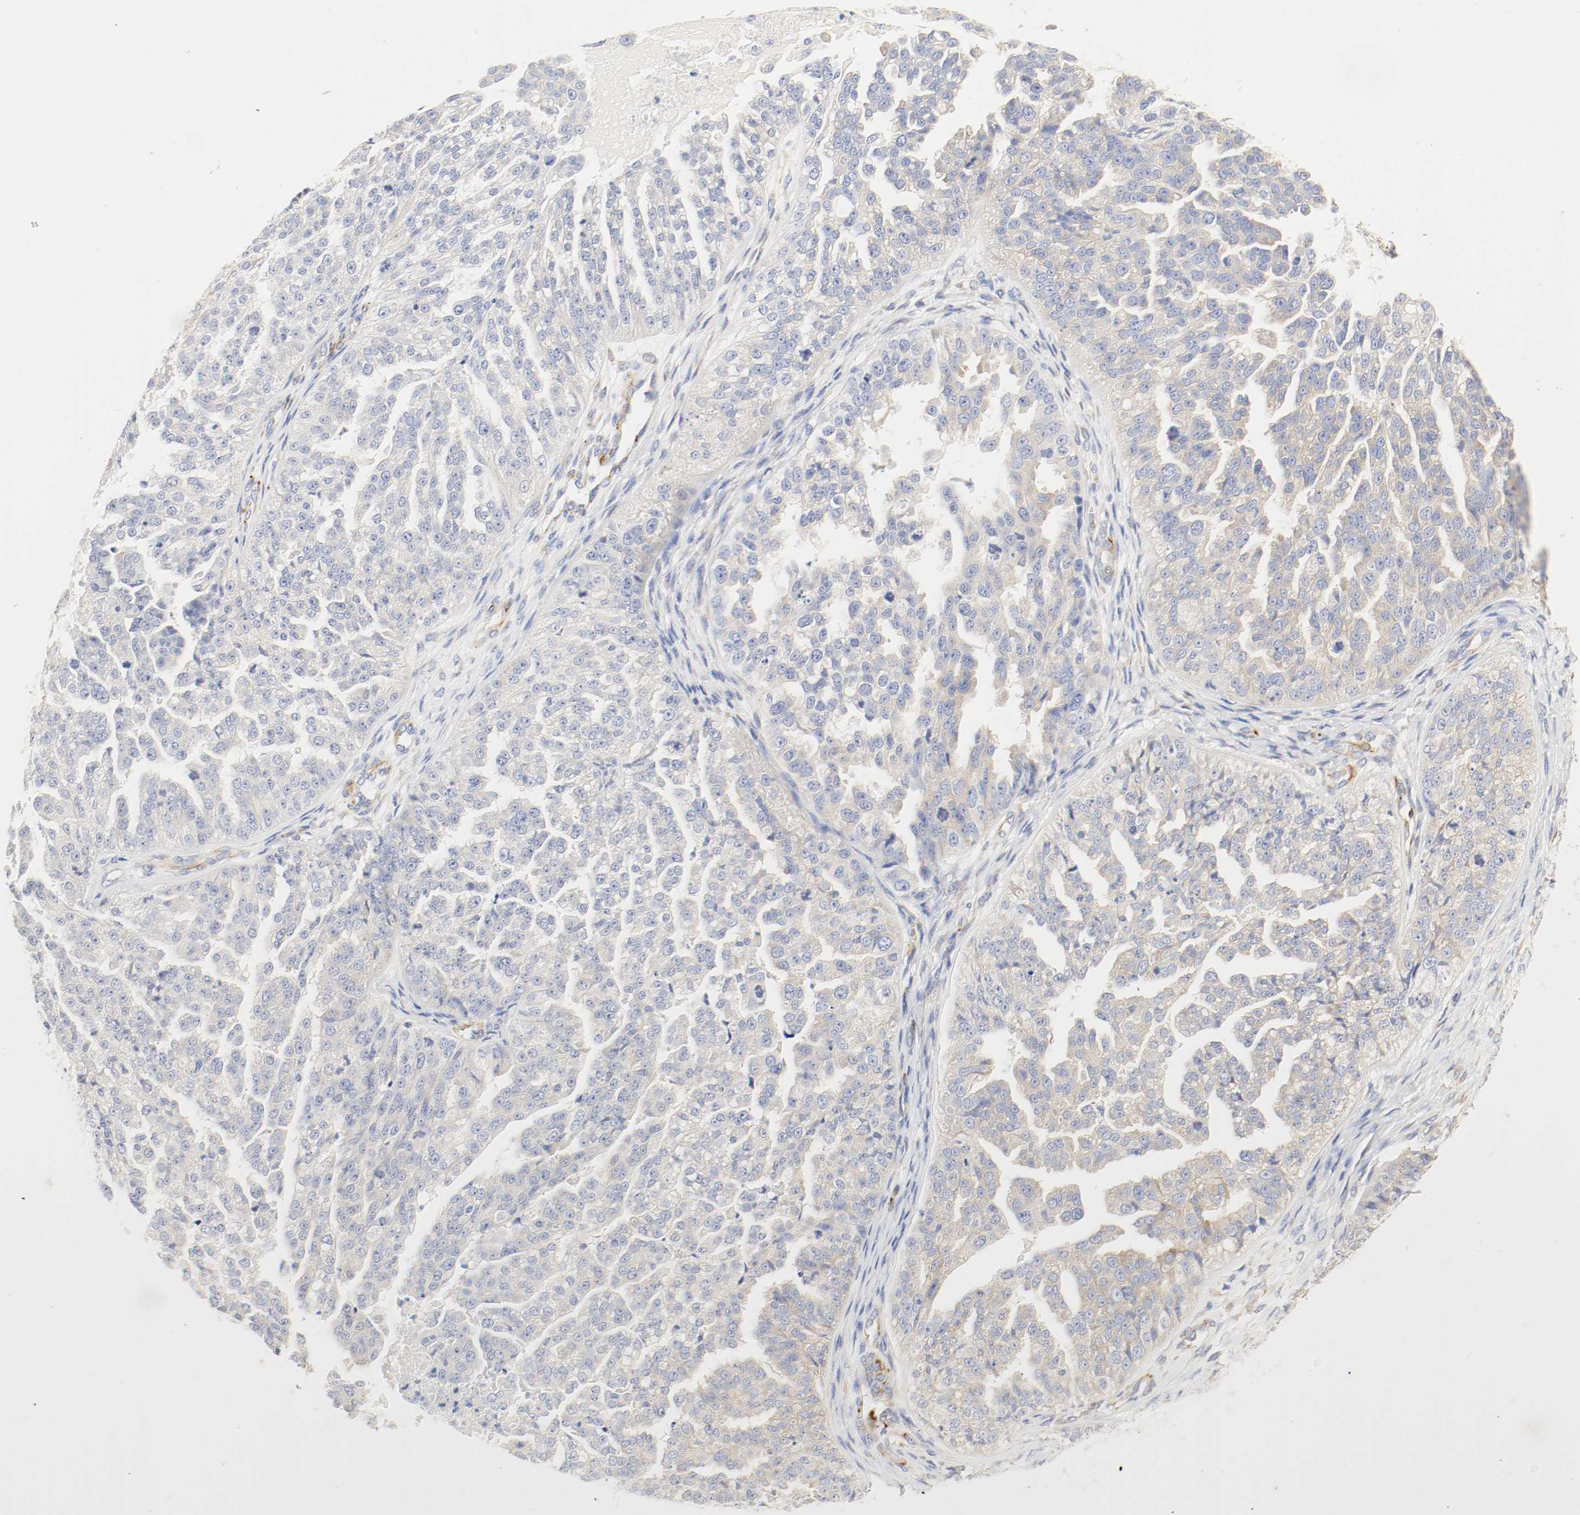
{"staining": {"intensity": "weak", "quantity": "25%-75%", "location": "cytoplasmic/membranous"}, "tissue": "ovarian cancer", "cell_type": "Tumor cells", "image_type": "cancer", "snomed": [{"axis": "morphology", "description": "Cystadenocarcinoma, serous, NOS"}, {"axis": "topography", "description": "Ovary"}], "caption": "Tumor cells show low levels of weak cytoplasmic/membranous expression in approximately 25%-75% of cells in human ovarian cancer (serous cystadenocarcinoma). (DAB (3,3'-diaminobenzidine) IHC with brightfield microscopy, high magnification).", "gene": "GIT1", "patient": {"sex": "female", "age": 58}}